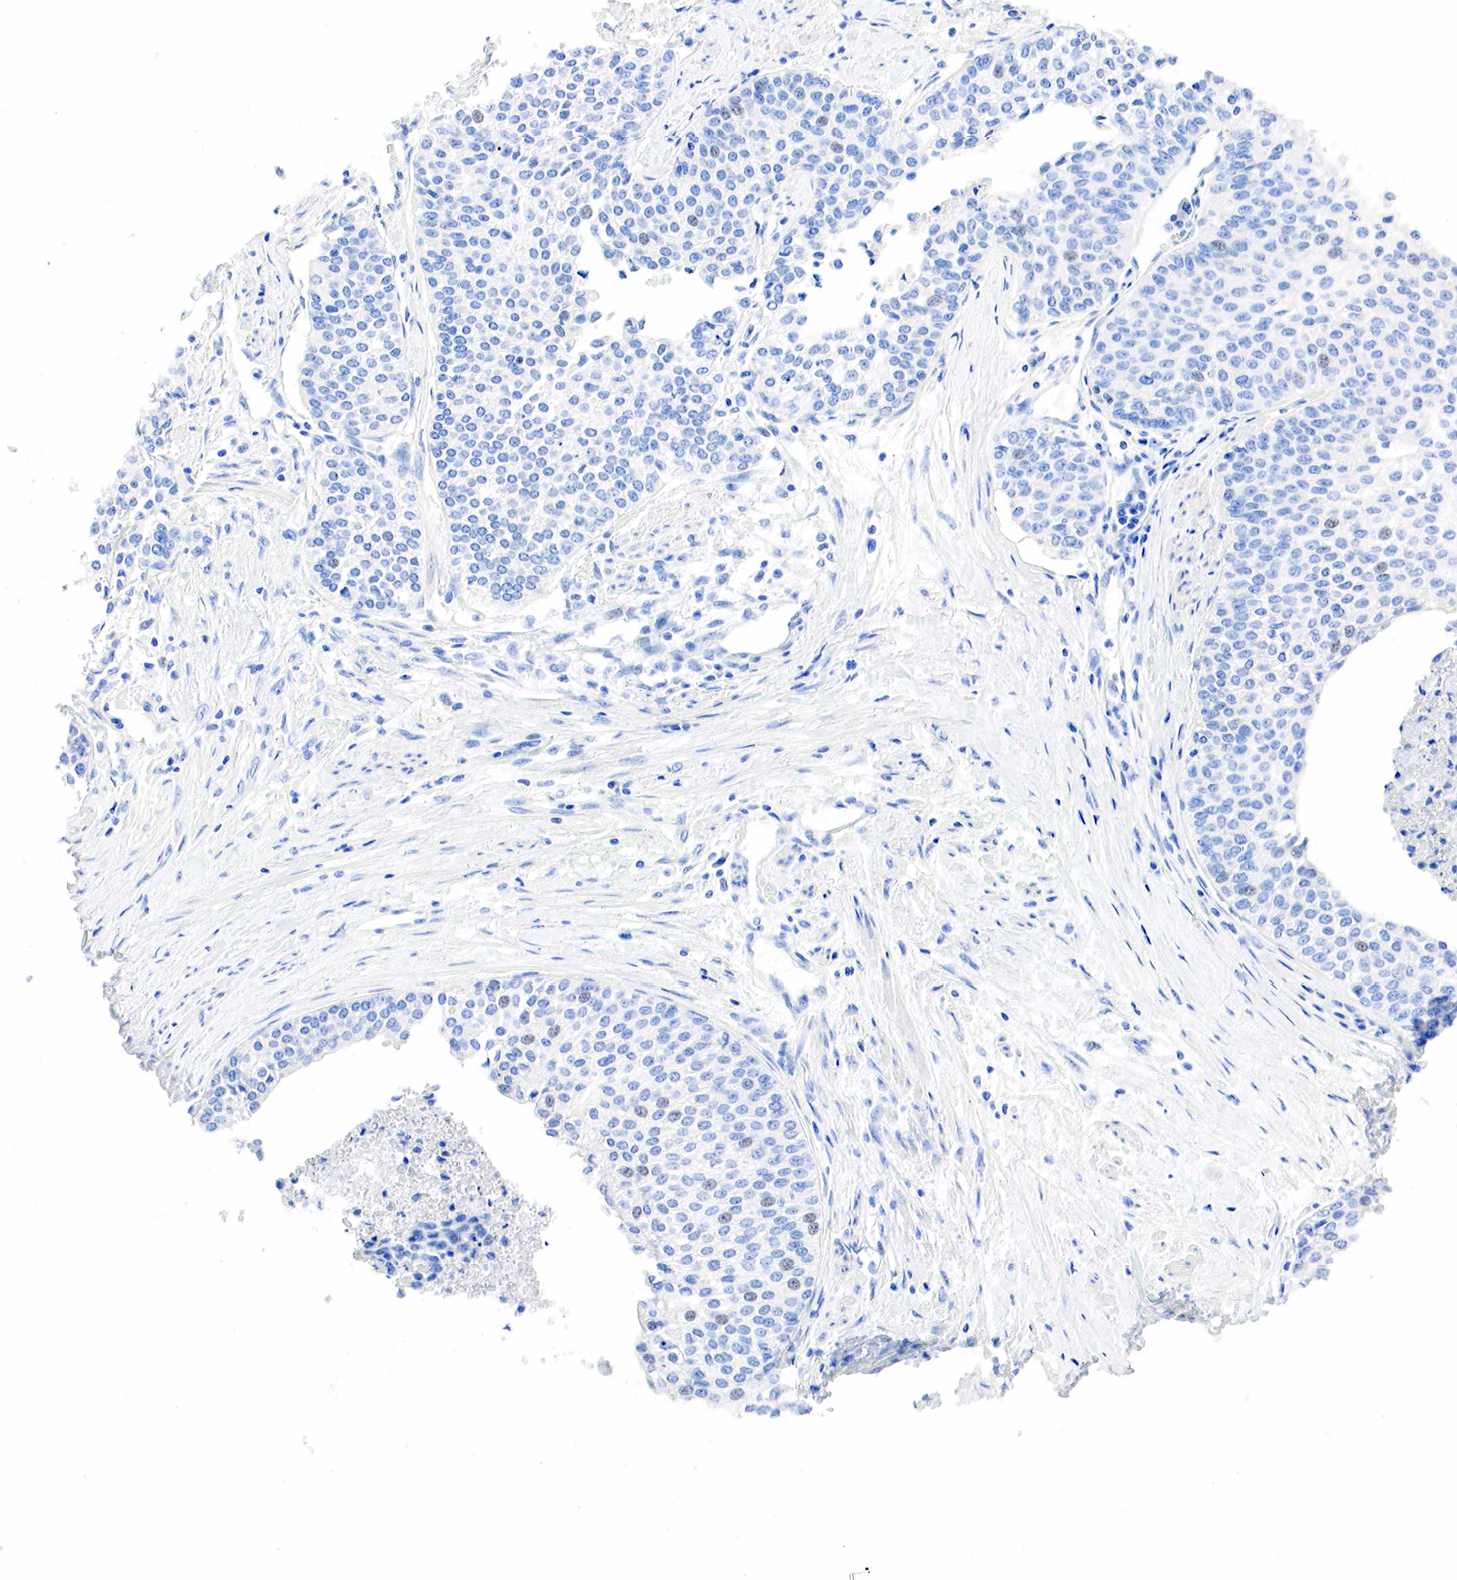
{"staining": {"intensity": "weak", "quantity": "<25%", "location": "nuclear"}, "tissue": "urothelial cancer", "cell_type": "Tumor cells", "image_type": "cancer", "snomed": [{"axis": "morphology", "description": "Urothelial carcinoma, Low grade"}, {"axis": "topography", "description": "Urinary bladder"}], "caption": "This is an IHC photomicrograph of human urothelial carcinoma (low-grade). There is no staining in tumor cells.", "gene": "SST", "patient": {"sex": "female", "age": 73}}